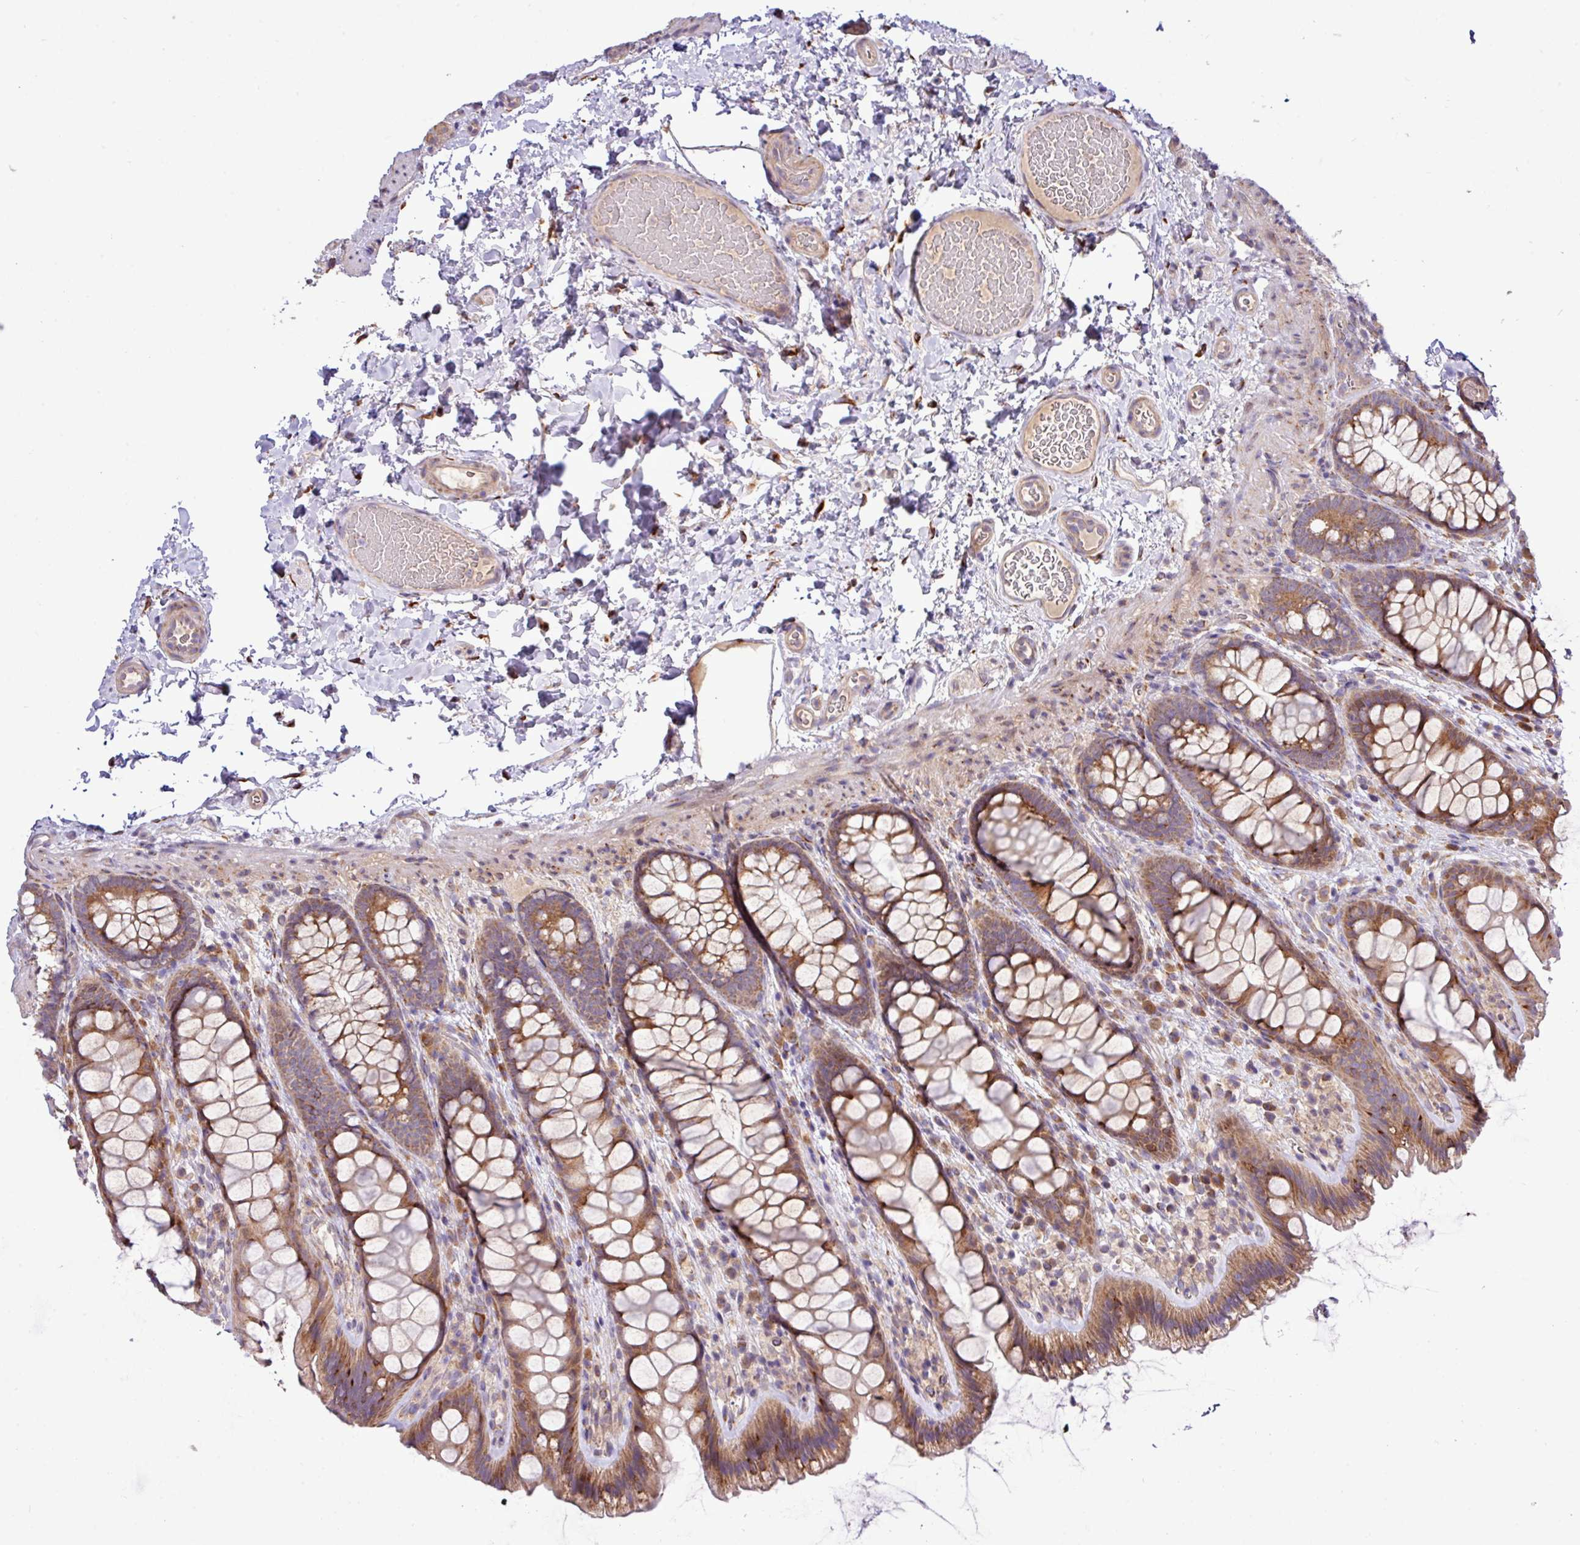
{"staining": {"intensity": "weak", "quantity": ">75%", "location": "cytoplasmic/membranous"}, "tissue": "colon", "cell_type": "Endothelial cells", "image_type": "normal", "snomed": [{"axis": "morphology", "description": "Normal tissue, NOS"}, {"axis": "topography", "description": "Colon"}], "caption": "Immunohistochemistry of benign human colon shows low levels of weak cytoplasmic/membranous staining in approximately >75% of endothelial cells. (DAB IHC, brown staining for protein, blue staining for nuclei).", "gene": "TM2D2", "patient": {"sex": "male", "age": 46}}